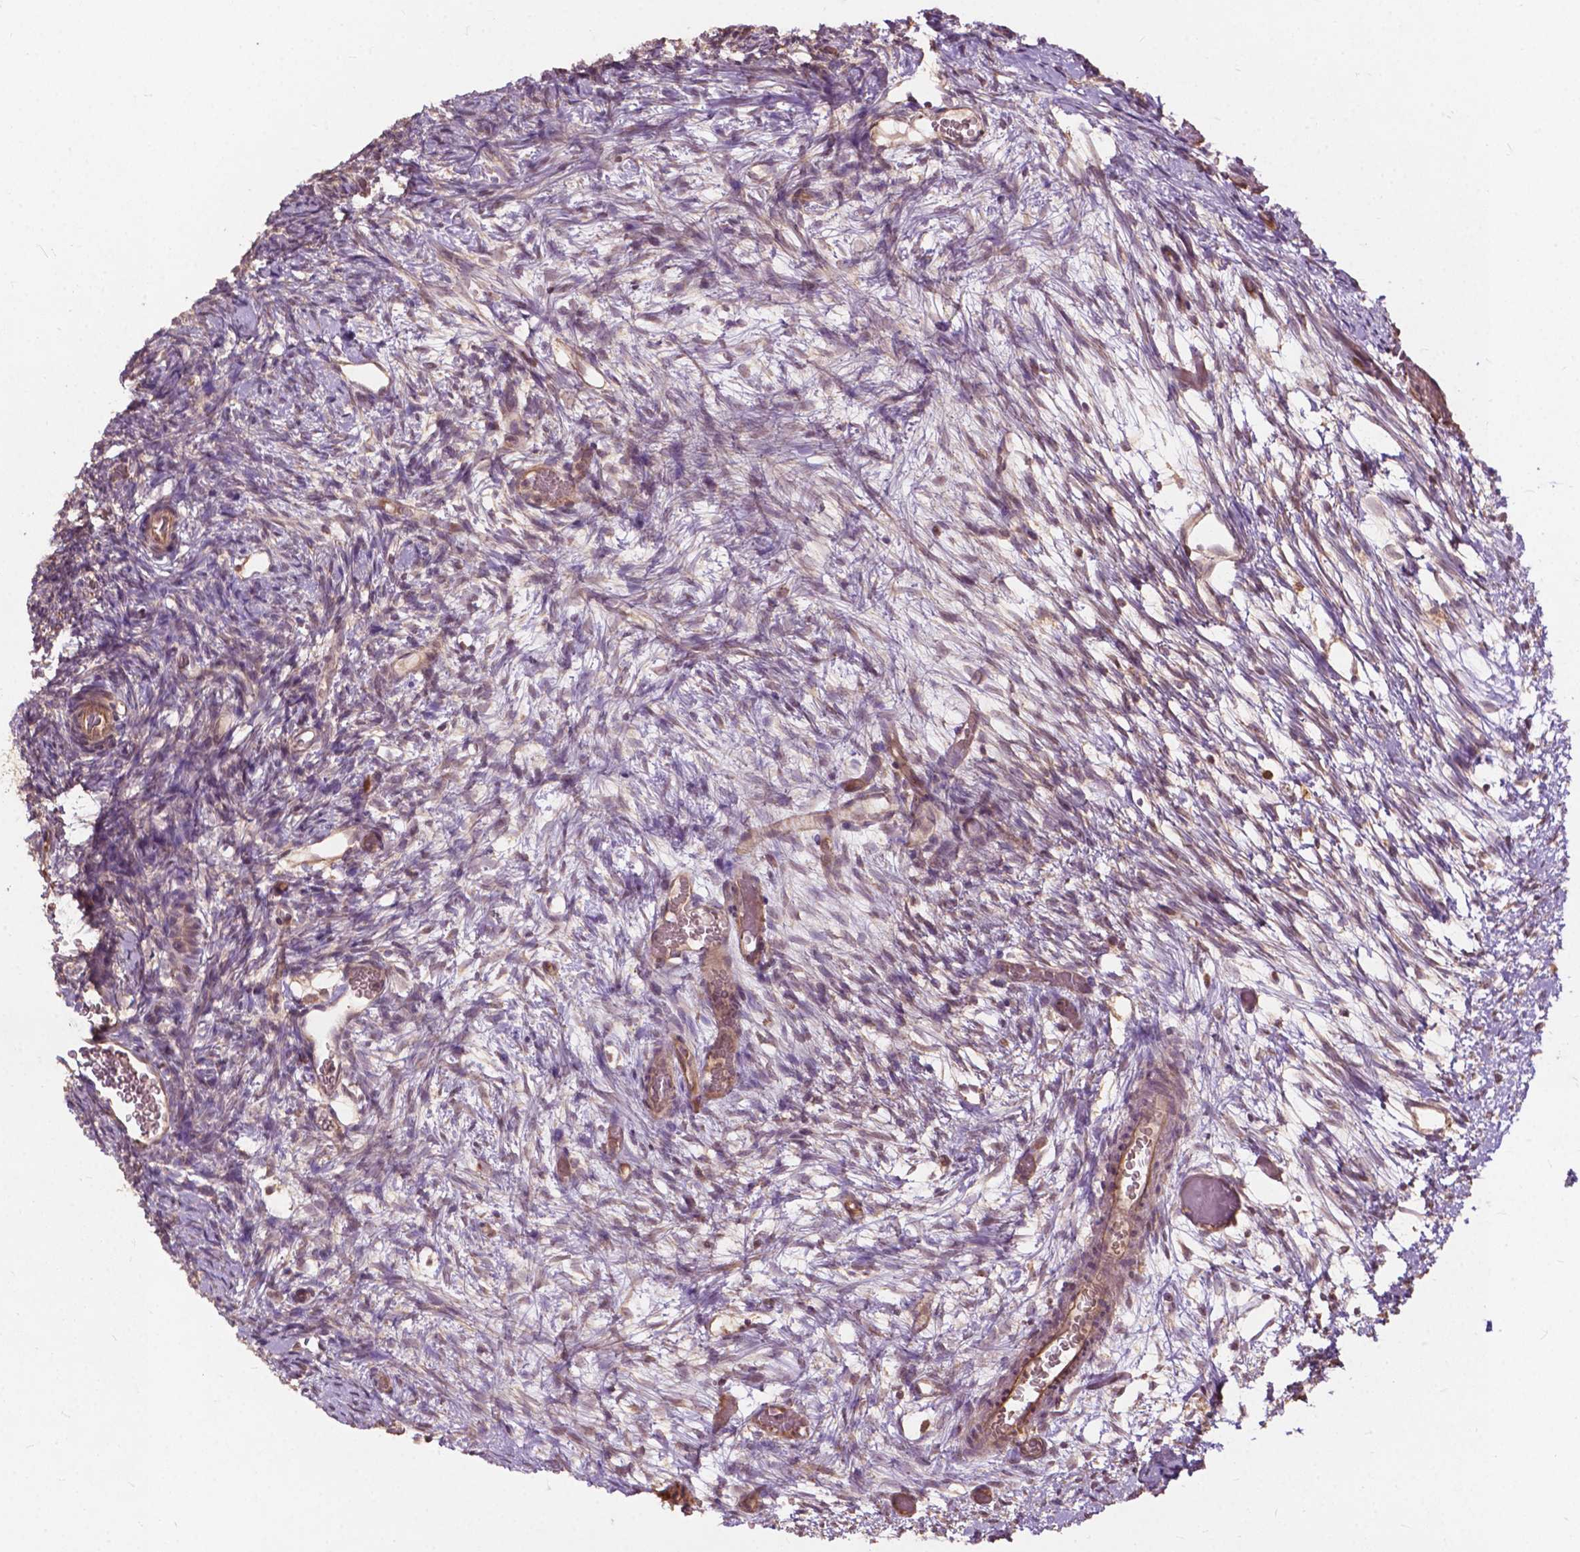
{"staining": {"intensity": "moderate", "quantity": ">75%", "location": "cytoplasmic/membranous"}, "tissue": "ovary", "cell_type": "Follicle cells", "image_type": "normal", "snomed": [{"axis": "morphology", "description": "Normal tissue, NOS"}, {"axis": "topography", "description": "Ovary"}], "caption": "Immunohistochemistry (DAB (3,3'-diaminobenzidine)) staining of unremarkable human ovary demonstrates moderate cytoplasmic/membranous protein expression in about >75% of follicle cells.", "gene": "CDC42BPA", "patient": {"sex": "female", "age": 39}}